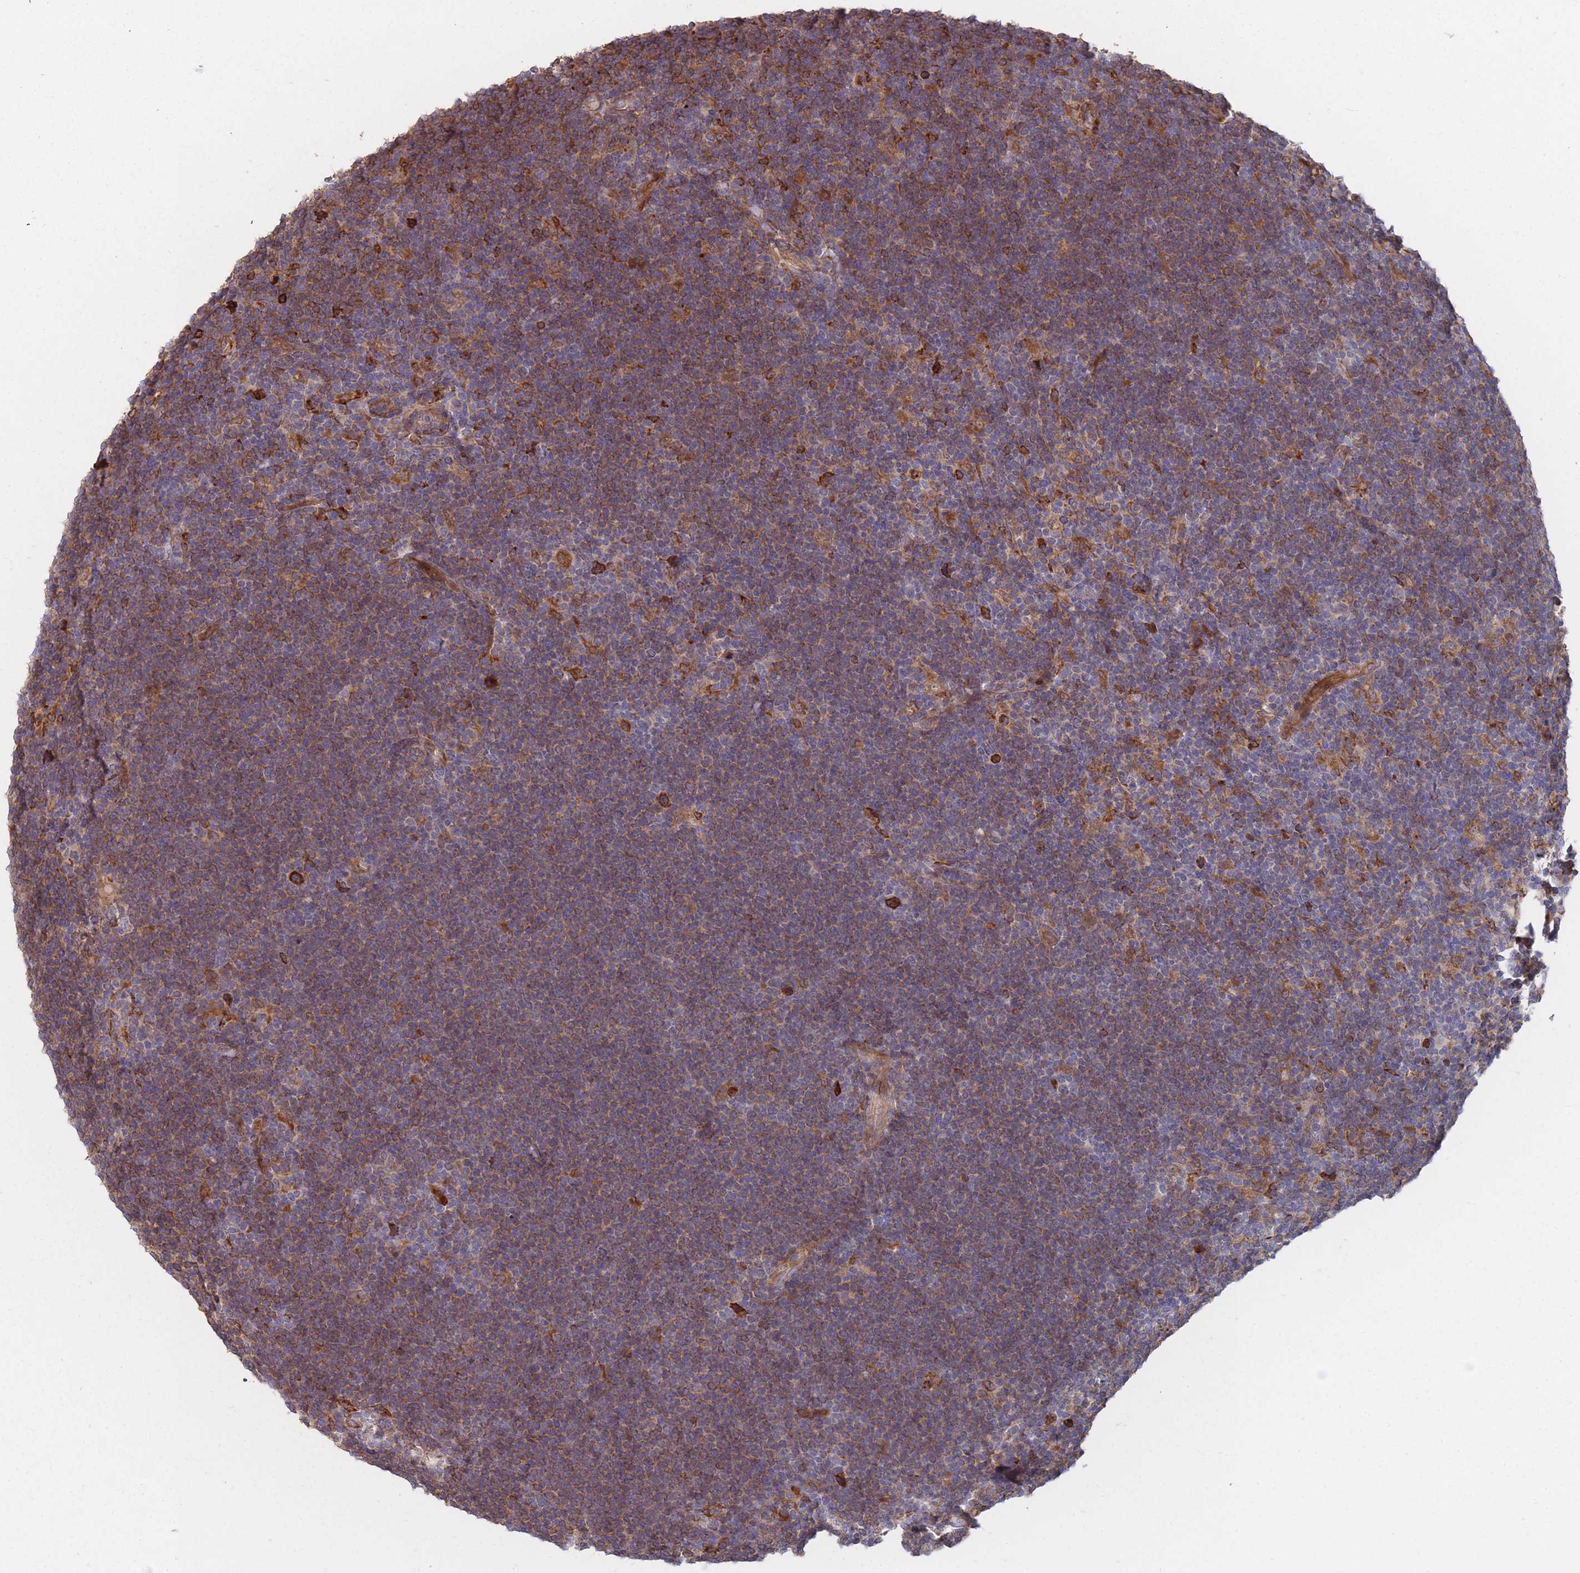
{"staining": {"intensity": "negative", "quantity": "none", "location": "none"}, "tissue": "lymphoma", "cell_type": "Tumor cells", "image_type": "cancer", "snomed": [{"axis": "morphology", "description": "Hodgkin's disease, NOS"}, {"axis": "topography", "description": "Lymph node"}], "caption": "DAB (3,3'-diaminobenzidine) immunohistochemical staining of lymphoma exhibits no significant positivity in tumor cells.", "gene": "THSD7B", "patient": {"sex": "female", "age": 57}}